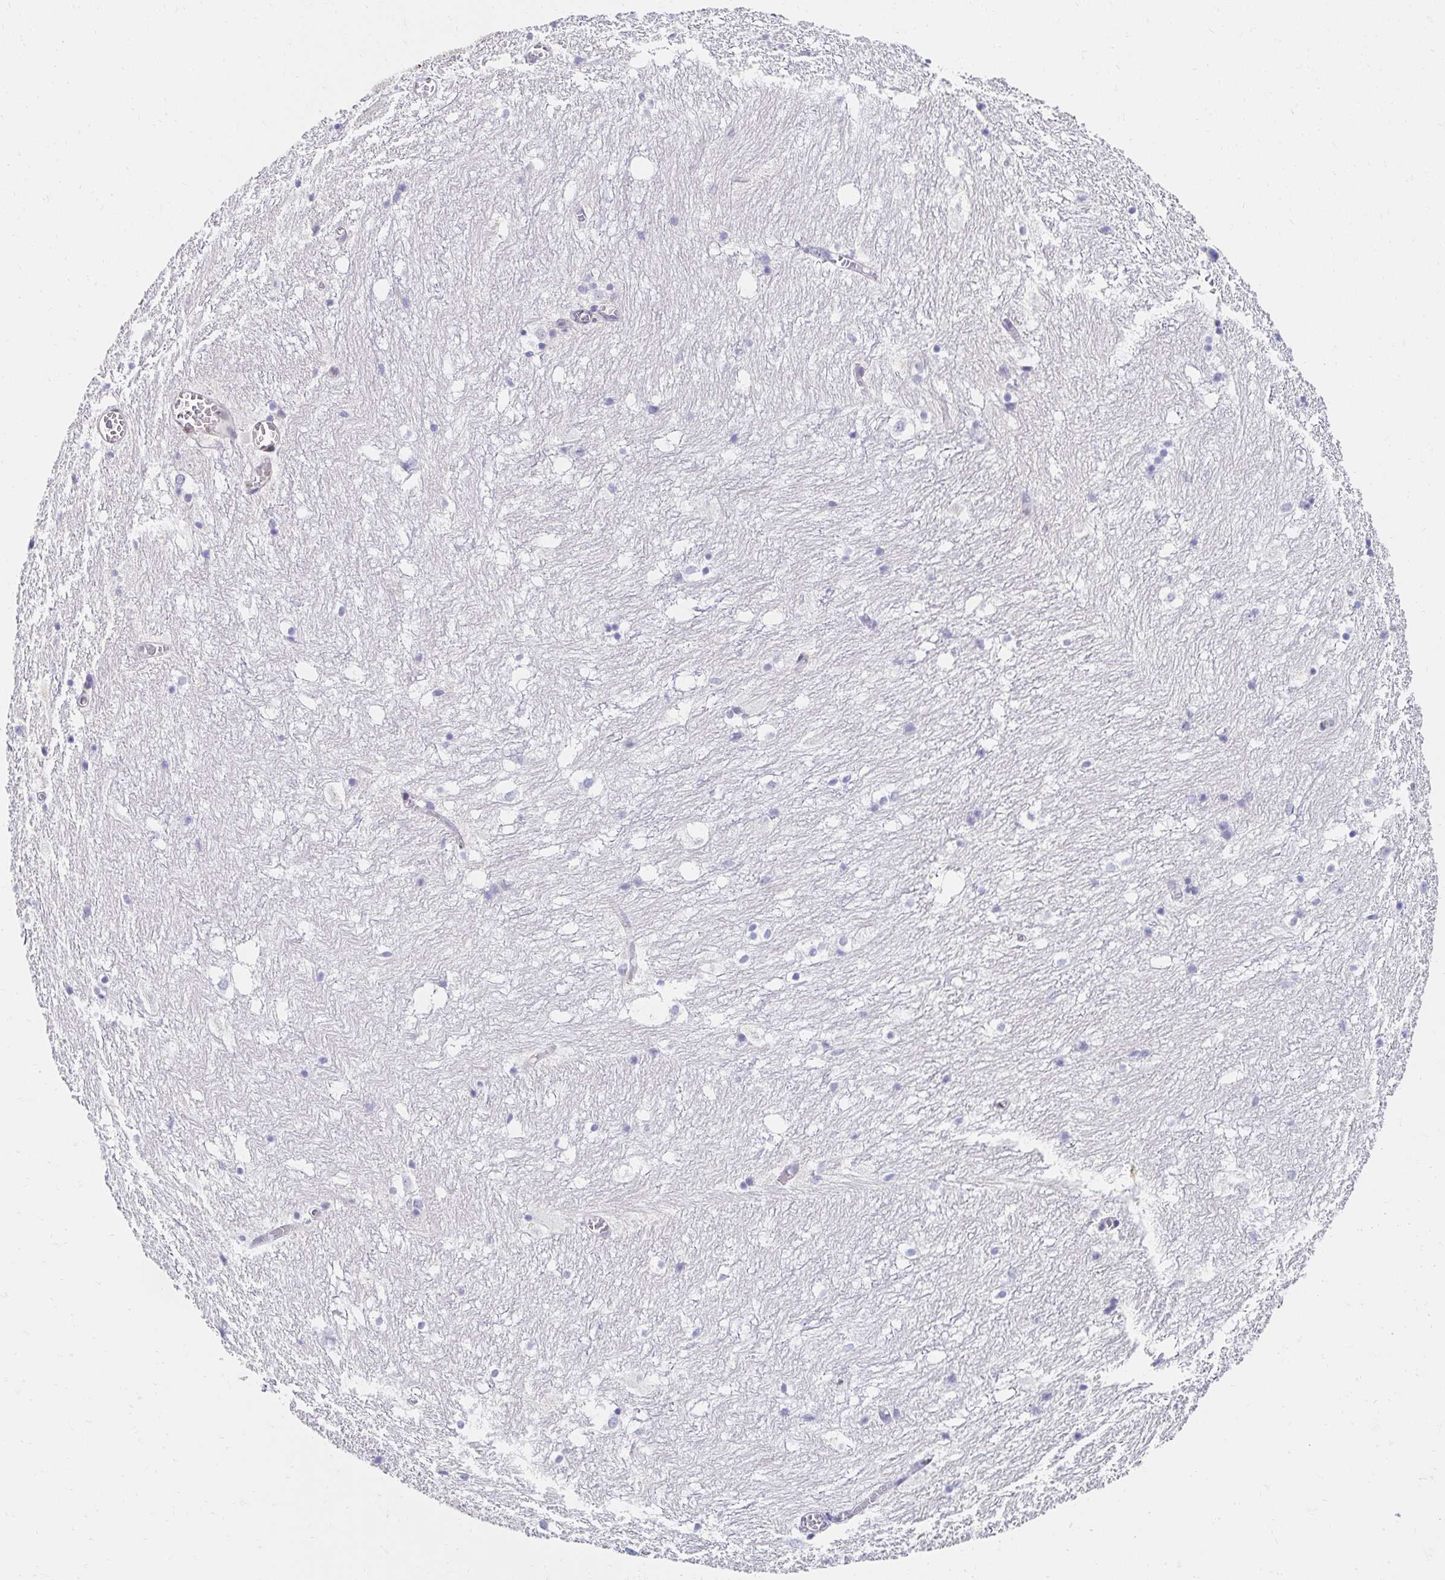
{"staining": {"intensity": "negative", "quantity": "none", "location": "none"}, "tissue": "hippocampus", "cell_type": "Glial cells", "image_type": "normal", "snomed": [{"axis": "morphology", "description": "Normal tissue, NOS"}, {"axis": "topography", "description": "Hippocampus"}], "caption": "A high-resolution histopathology image shows IHC staining of unremarkable hippocampus, which shows no significant staining in glial cells. Nuclei are stained in blue.", "gene": "AKAP14", "patient": {"sex": "female", "age": 52}}